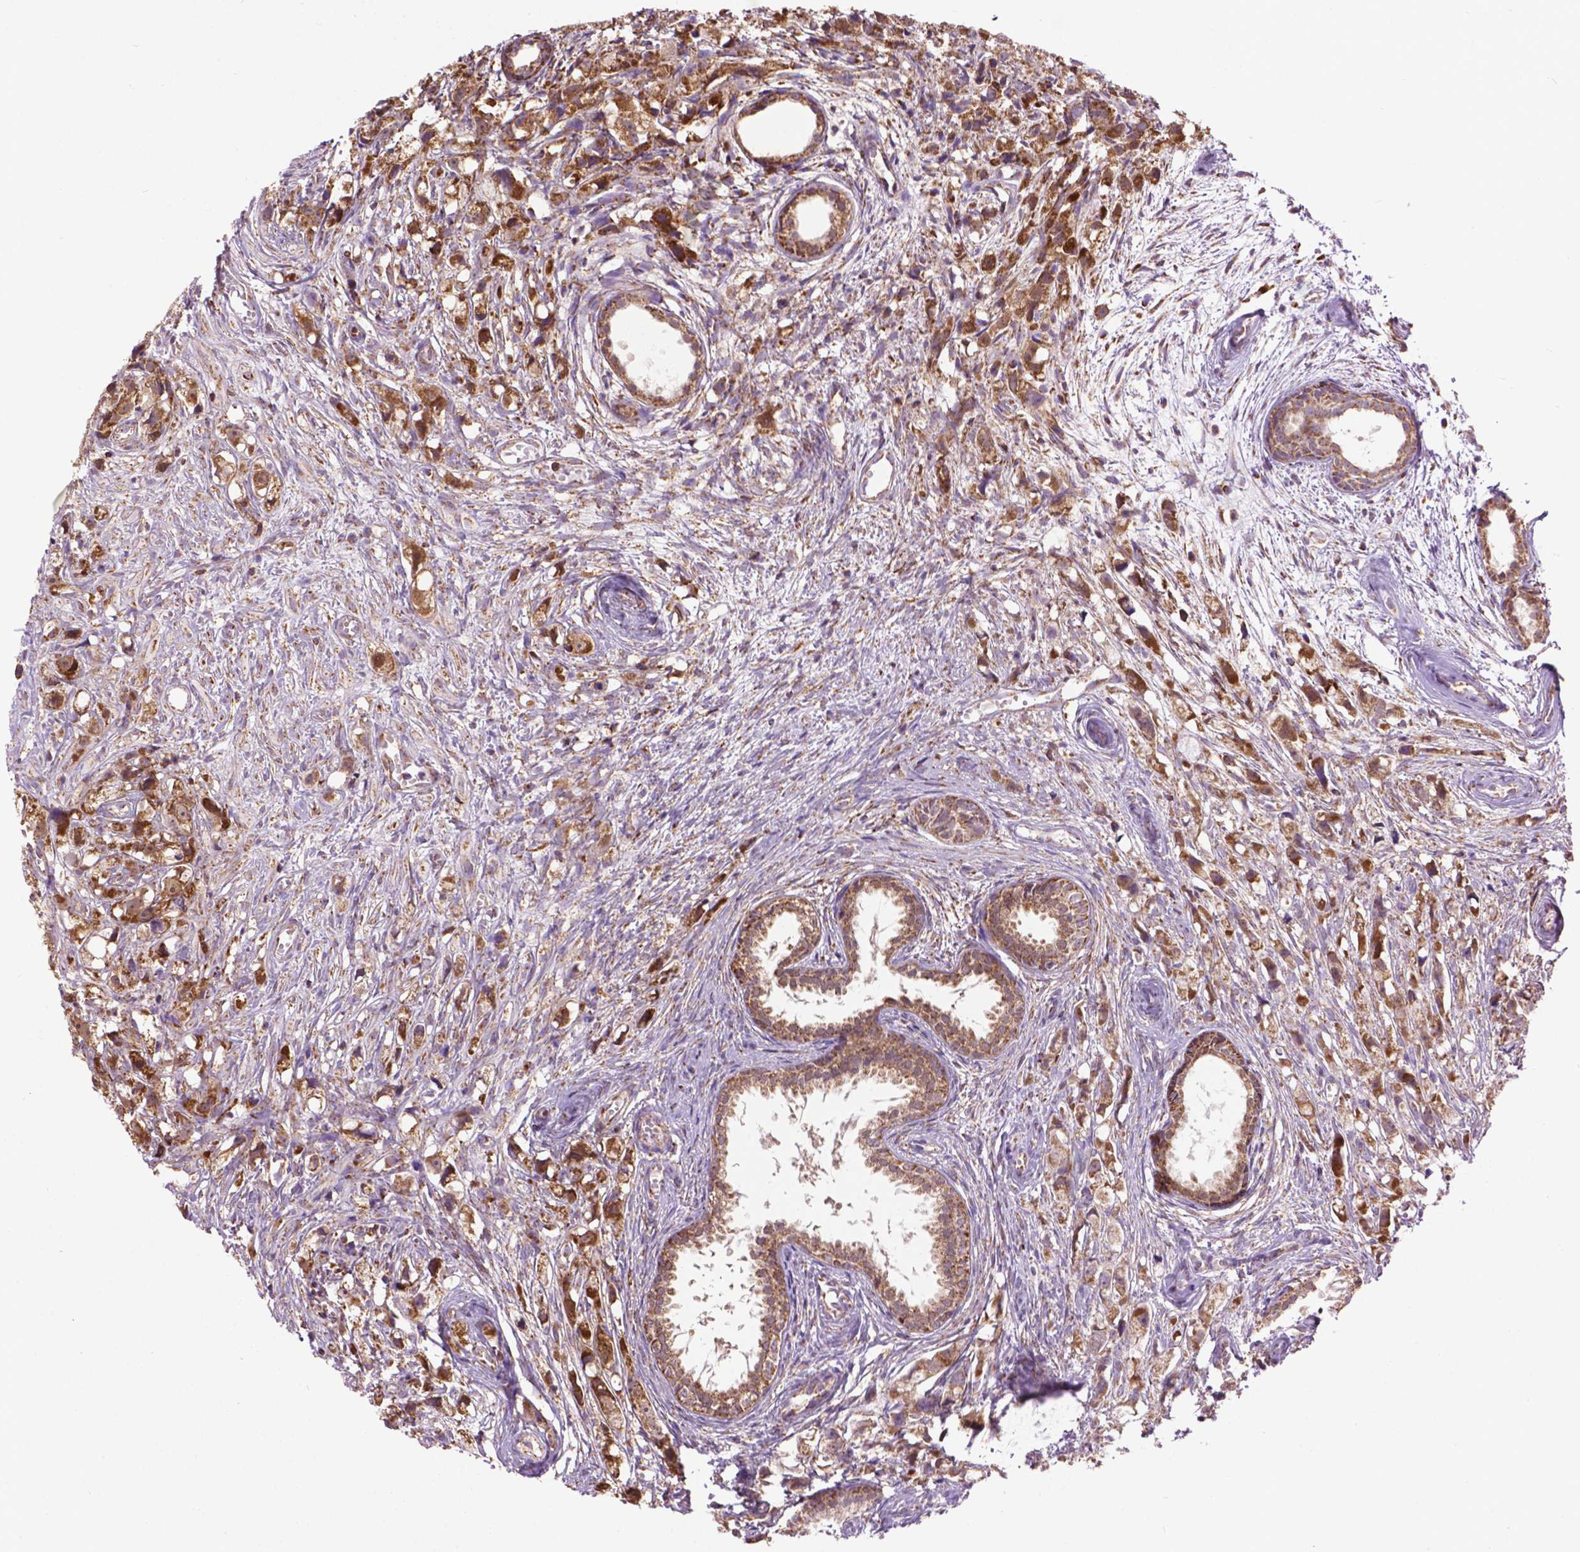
{"staining": {"intensity": "strong", "quantity": ">75%", "location": "cytoplasmic/membranous"}, "tissue": "prostate cancer", "cell_type": "Tumor cells", "image_type": "cancer", "snomed": [{"axis": "morphology", "description": "Adenocarcinoma, High grade"}, {"axis": "topography", "description": "Prostate"}], "caption": "Human prostate cancer stained with a protein marker demonstrates strong staining in tumor cells.", "gene": "PYCR3", "patient": {"sex": "male", "age": 75}}